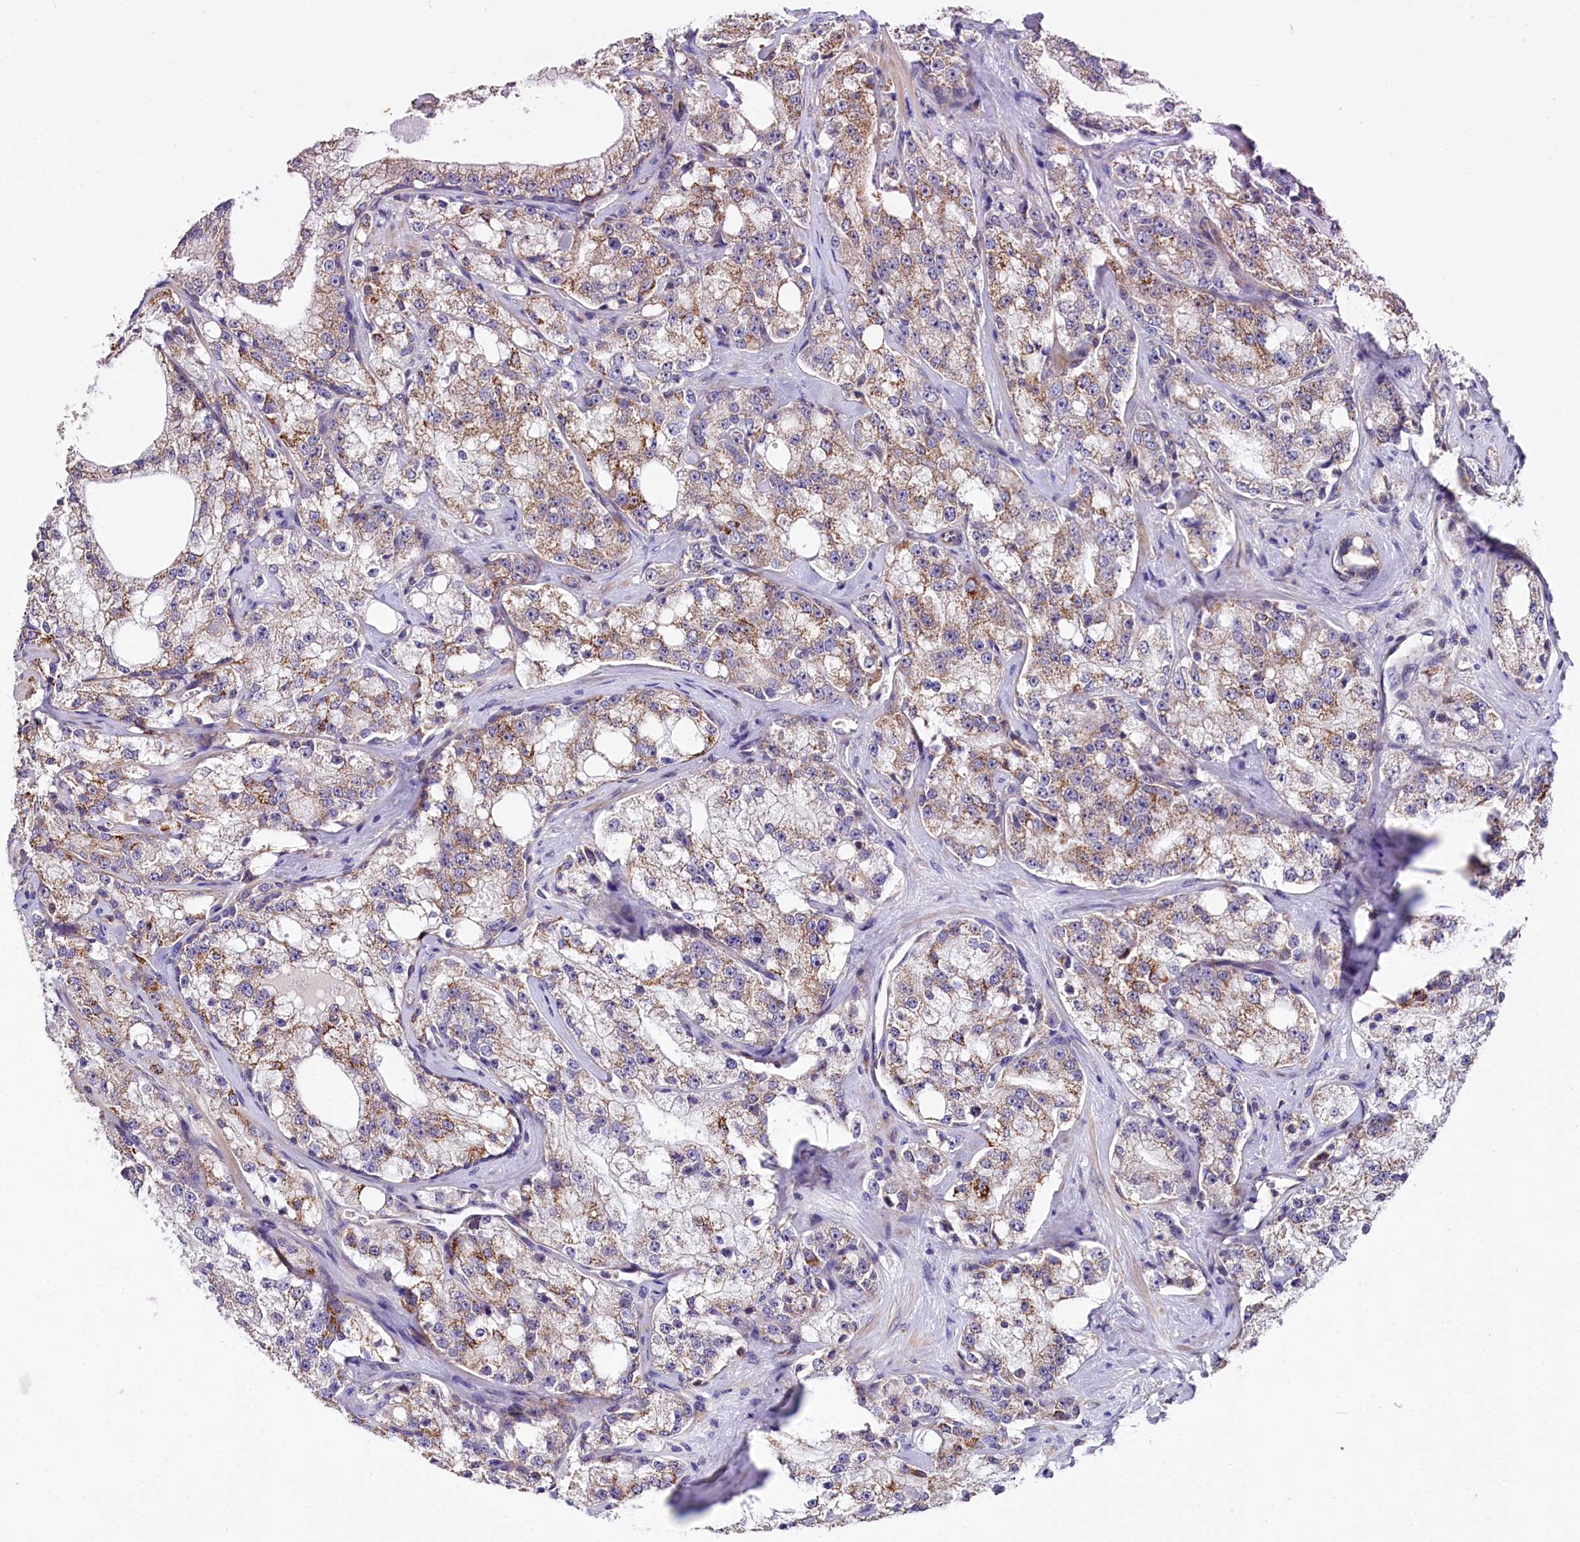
{"staining": {"intensity": "moderate", "quantity": "25%-75%", "location": "cytoplasmic/membranous"}, "tissue": "prostate cancer", "cell_type": "Tumor cells", "image_type": "cancer", "snomed": [{"axis": "morphology", "description": "Adenocarcinoma, High grade"}, {"axis": "topography", "description": "Prostate"}], "caption": "A micrograph of human prostate cancer stained for a protein shows moderate cytoplasmic/membranous brown staining in tumor cells.", "gene": "RPUSD3", "patient": {"sex": "male", "age": 64}}